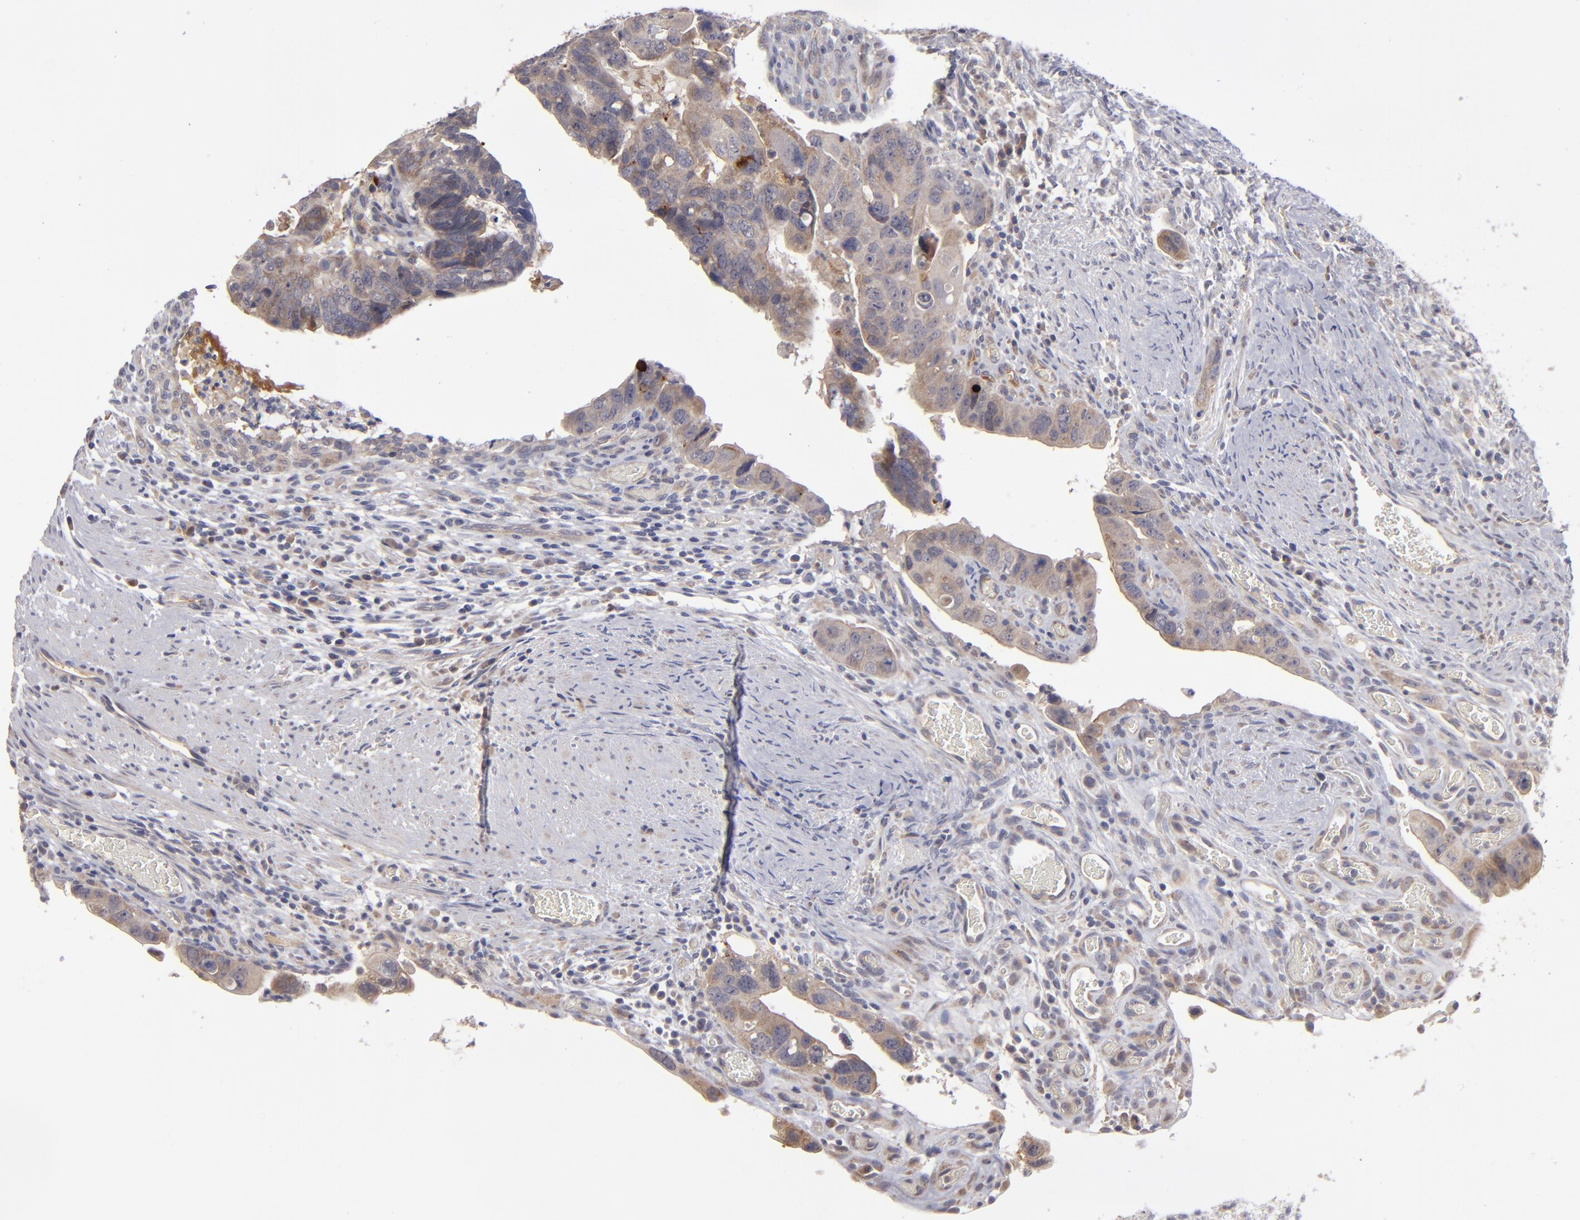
{"staining": {"intensity": "weak", "quantity": ">75%", "location": "cytoplasmic/membranous"}, "tissue": "colorectal cancer", "cell_type": "Tumor cells", "image_type": "cancer", "snomed": [{"axis": "morphology", "description": "Adenocarcinoma, NOS"}, {"axis": "topography", "description": "Rectum"}], "caption": "An IHC photomicrograph of tumor tissue is shown. Protein staining in brown highlights weak cytoplasmic/membranous positivity in colorectal adenocarcinoma within tumor cells.", "gene": "EXD2", "patient": {"sex": "male", "age": 53}}